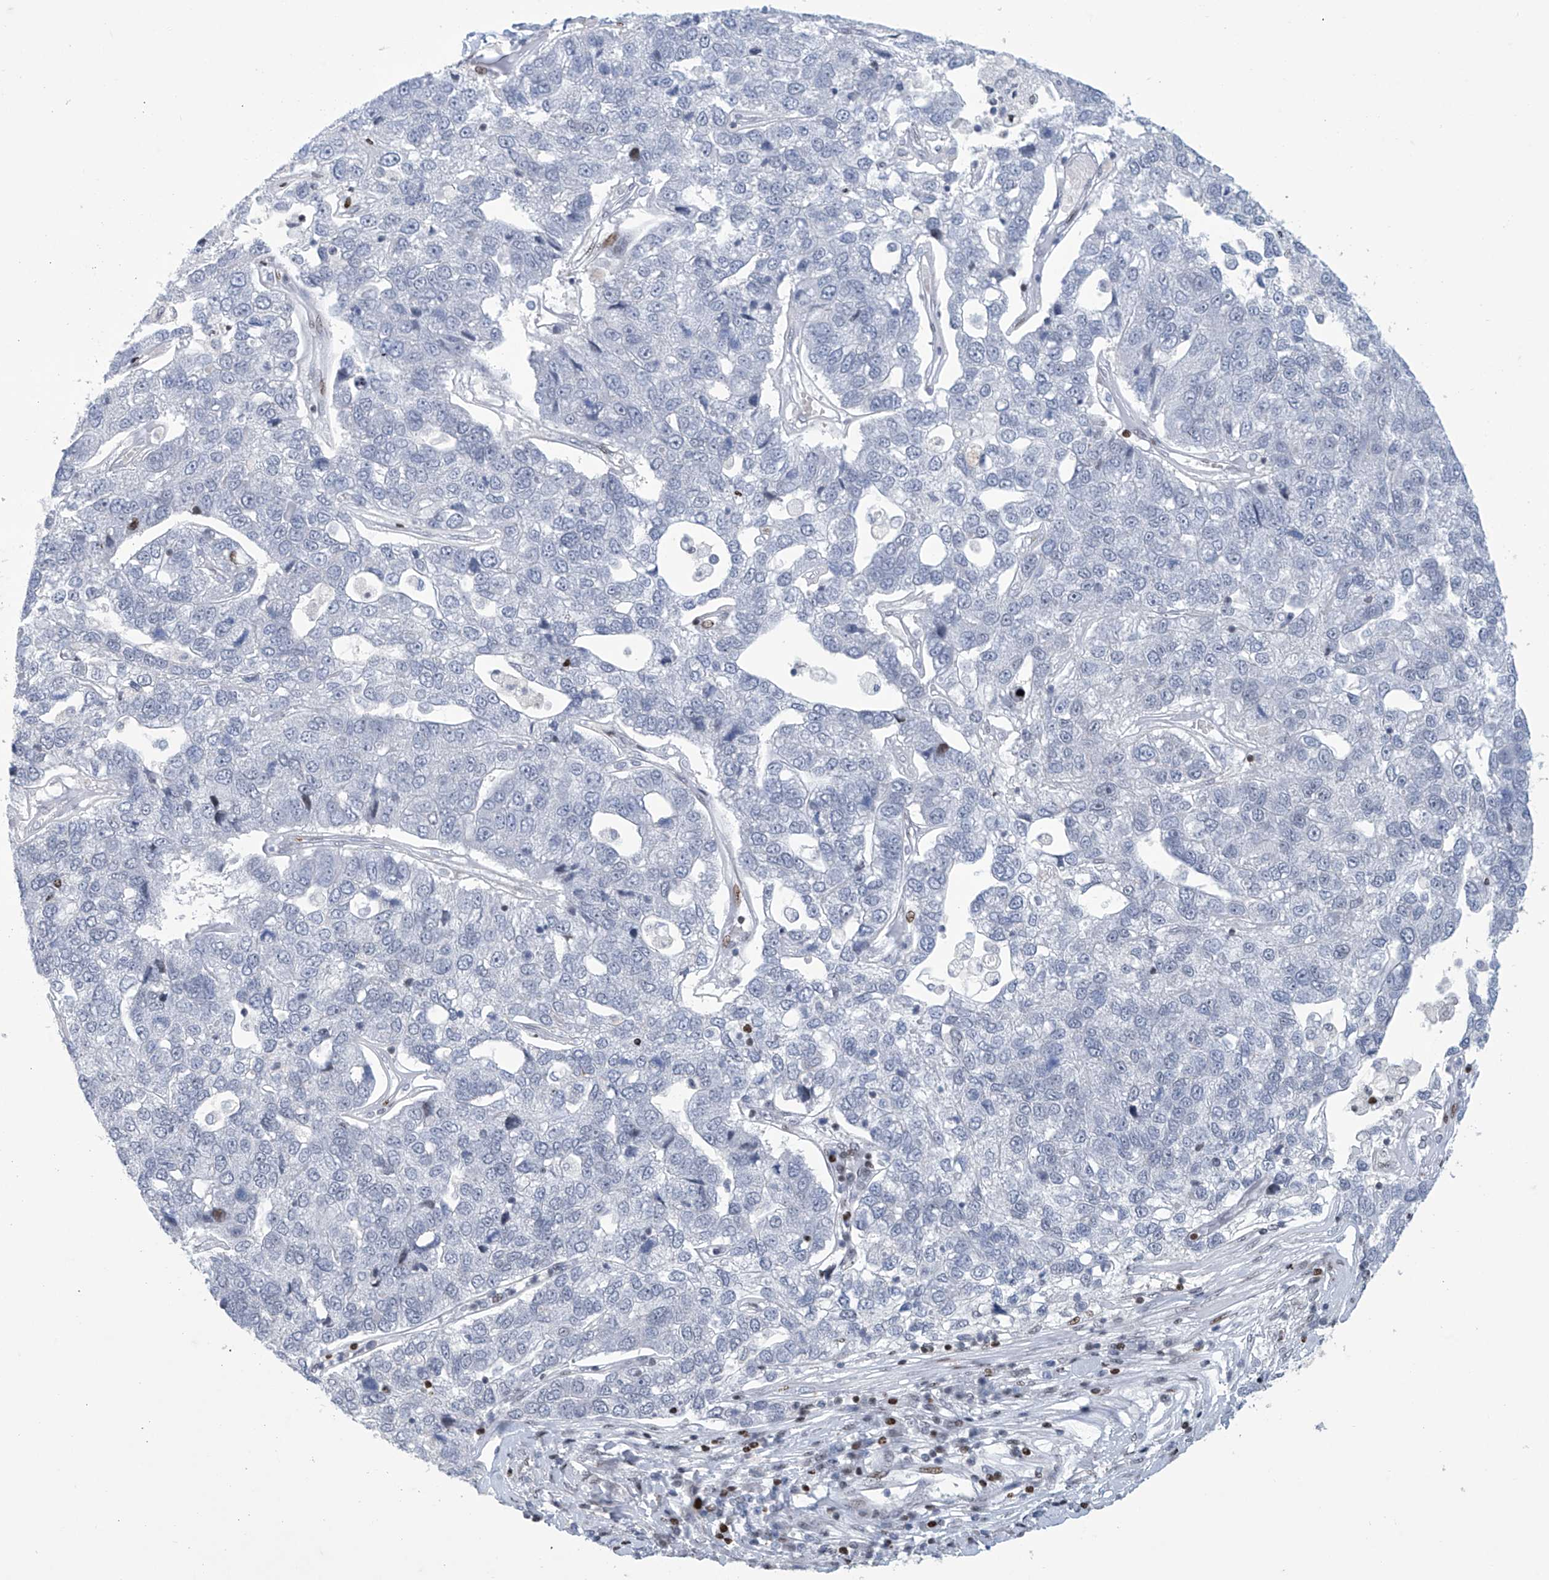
{"staining": {"intensity": "negative", "quantity": "none", "location": "none"}, "tissue": "pancreatic cancer", "cell_type": "Tumor cells", "image_type": "cancer", "snomed": [{"axis": "morphology", "description": "Adenocarcinoma, NOS"}, {"axis": "topography", "description": "Pancreas"}], "caption": "The immunohistochemistry histopathology image has no significant staining in tumor cells of pancreatic cancer tissue.", "gene": "RFX7", "patient": {"sex": "female", "age": 61}}